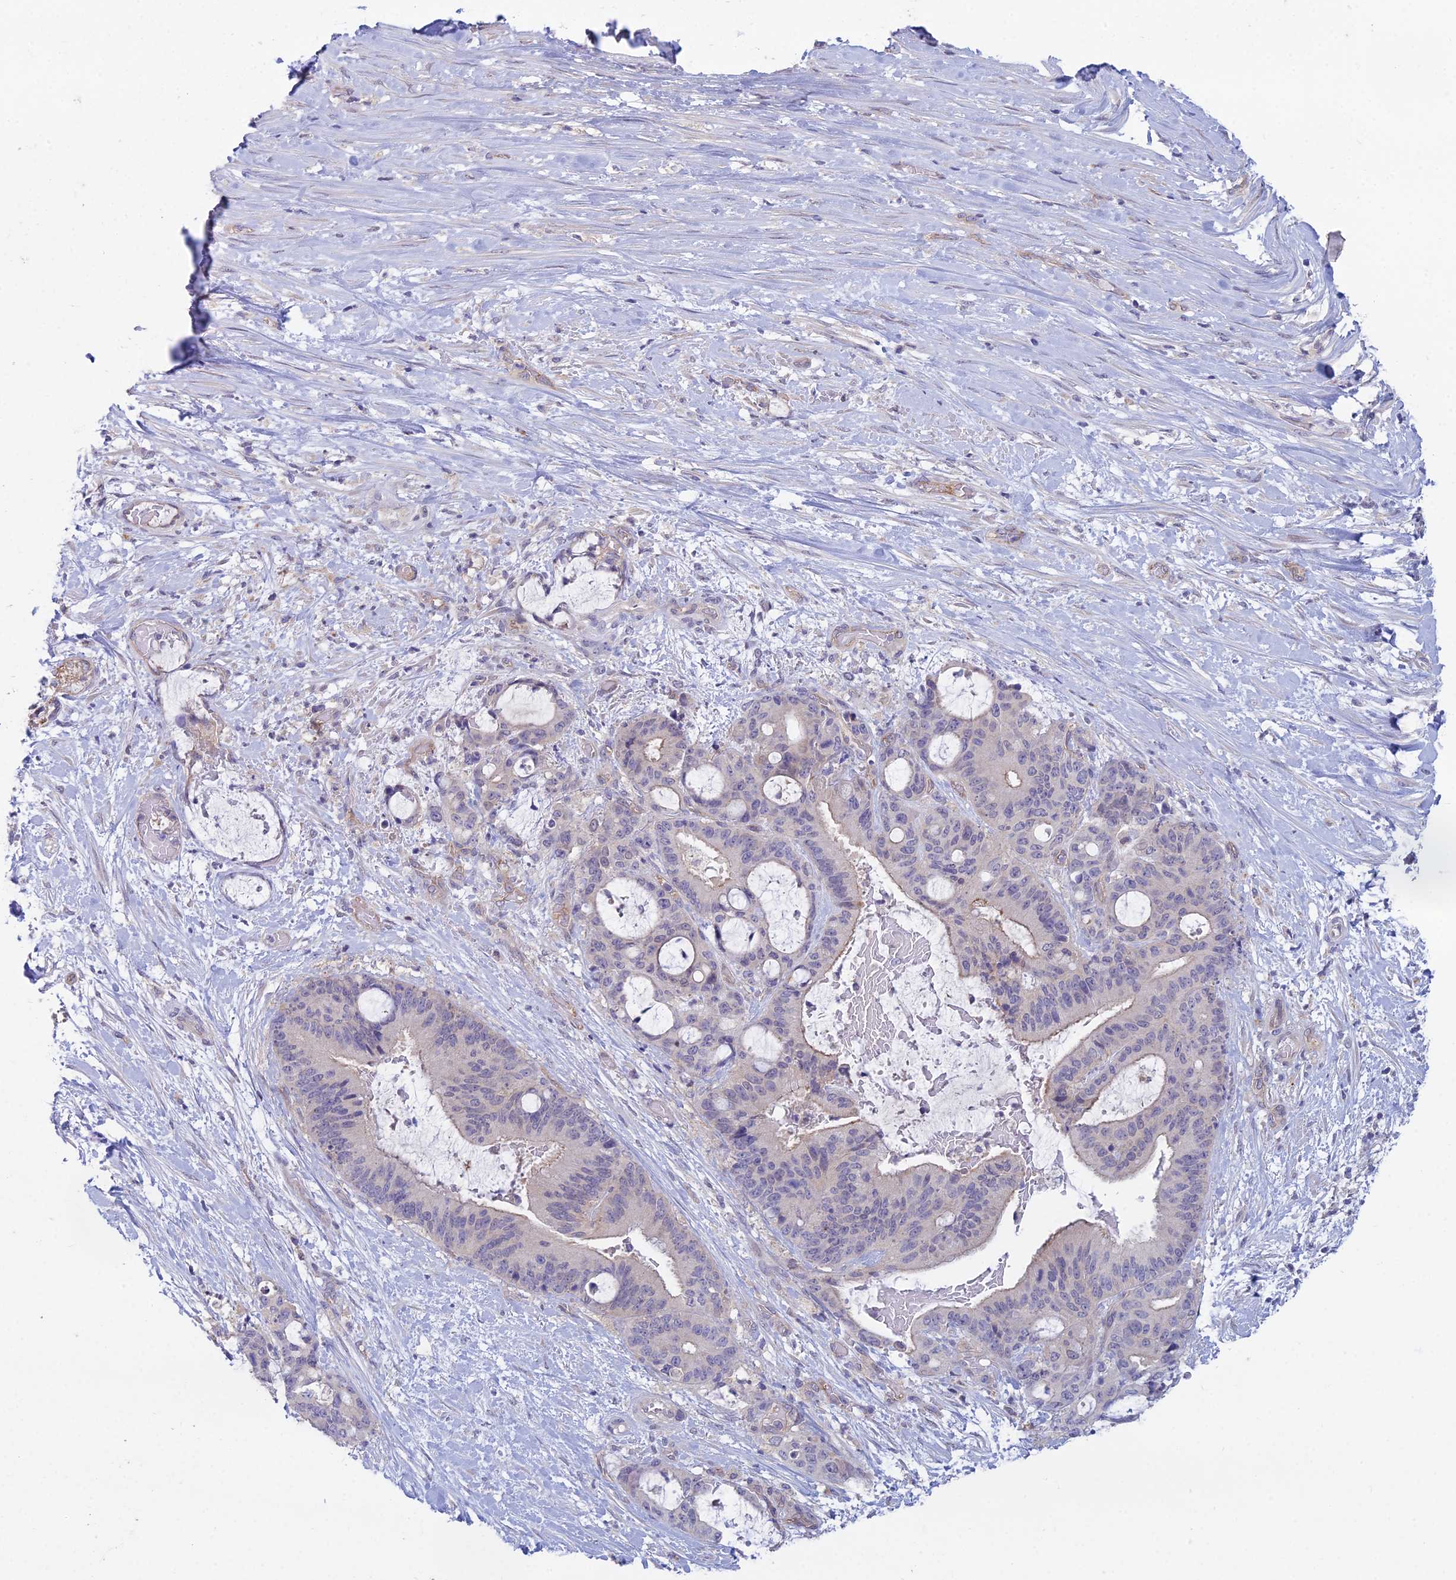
{"staining": {"intensity": "weak", "quantity": "<25%", "location": "cytoplasmic/membranous"}, "tissue": "liver cancer", "cell_type": "Tumor cells", "image_type": "cancer", "snomed": [{"axis": "morphology", "description": "Normal tissue, NOS"}, {"axis": "morphology", "description": "Cholangiocarcinoma"}, {"axis": "topography", "description": "Liver"}, {"axis": "topography", "description": "Peripheral nerve tissue"}], "caption": "There is no significant expression in tumor cells of liver cholangiocarcinoma.", "gene": "METTL26", "patient": {"sex": "female", "age": 73}}